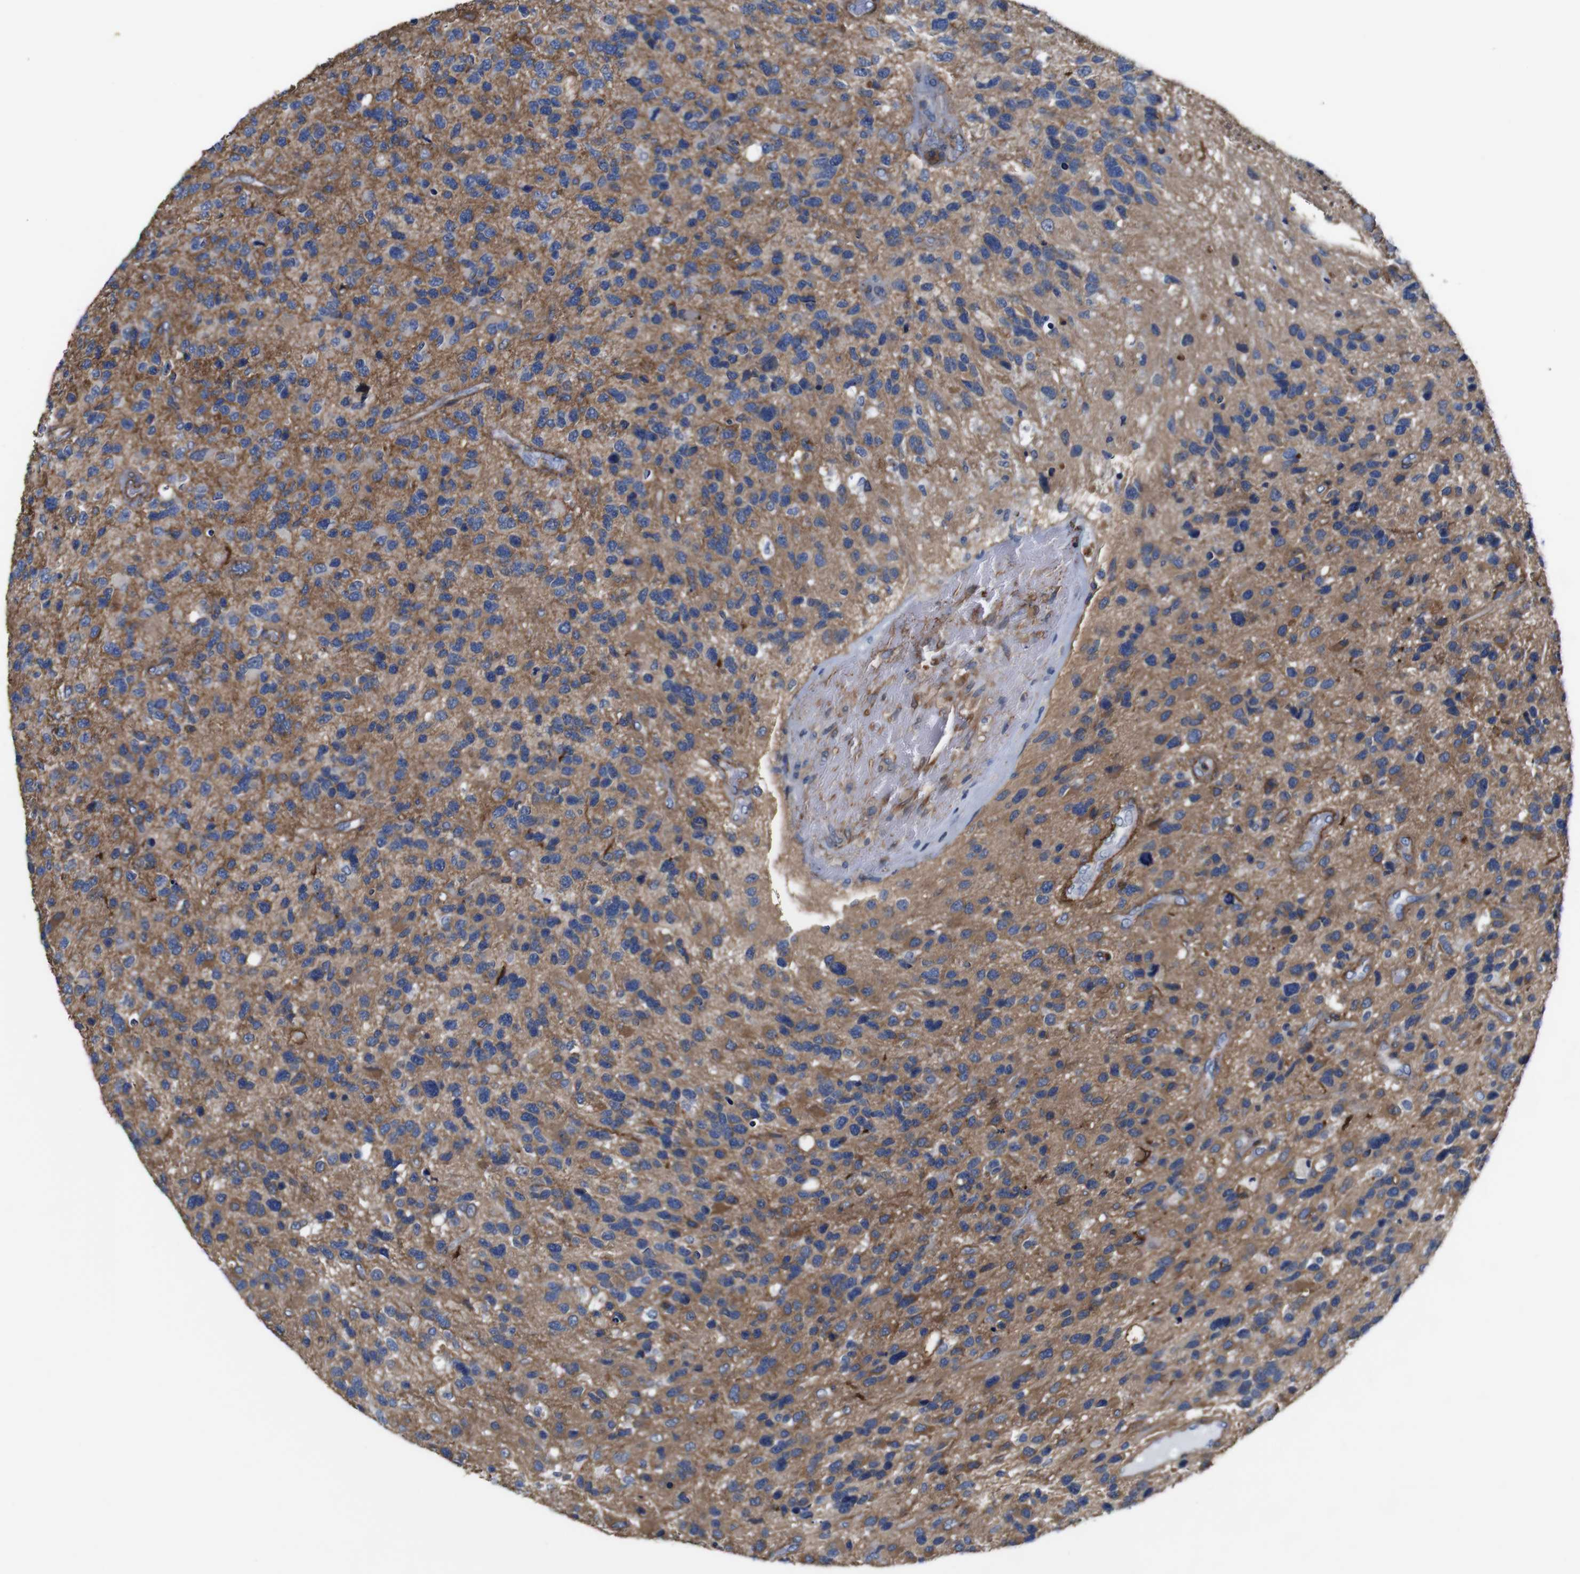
{"staining": {"intensity": "negative", "quantity": "none", "location": "none"}, "tissue": "glioma", "cell_type": "Tumor cells", "image_type": "cancer", "snomed": [{"axis": "morphology", "description": "Glioma, malignant, High grade"}, {"axis": "topography", "description": "Brain"}], "caption": "IHC of human glioma displays no staining in tumor cells.", "gene": "PI4KA", "patient": {"sex": "female", "age": 58}}